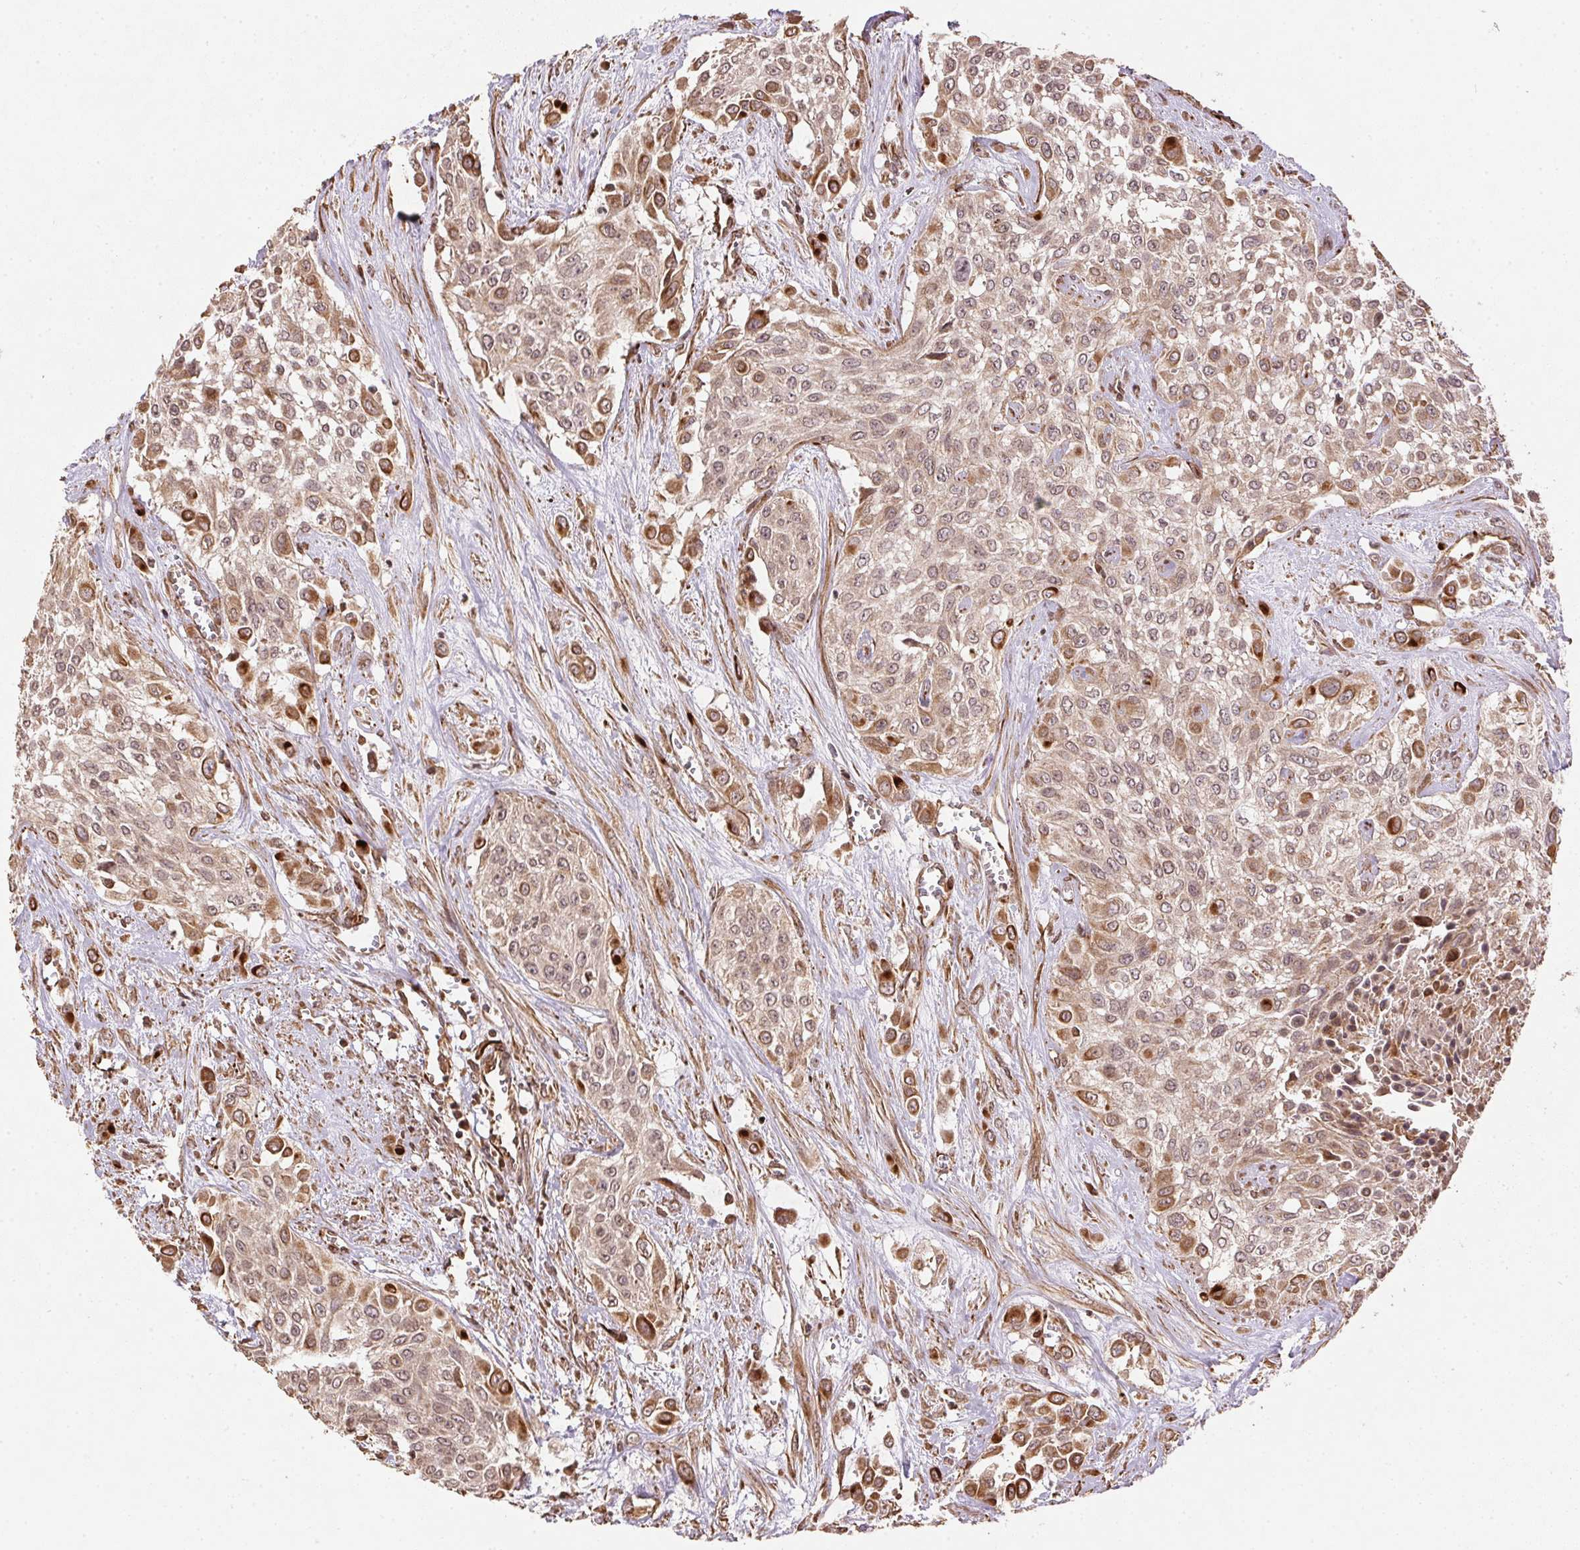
{"staining": {"intensity": "weak", "quantity": ">75%", "location": "cytoplasmic/membranous"}, "tissue": "urothelial cancer", "cell_type": "Tumor cells", "image_type": "cancer", "snomed": [{"axis": "morphology", "description": "Urothelial carcinoma, High grade"}, {"axis": "topography", "description": "Urinary bladder"}], "caption": "Tumor cells reveal low levels of weak cytoplasmic/membranous positivity in approximately >75% of cells in urothelial carcinoma (high-grade).", "gene": "SPRED2", "patient": {"sex": "male", "age": 57}}